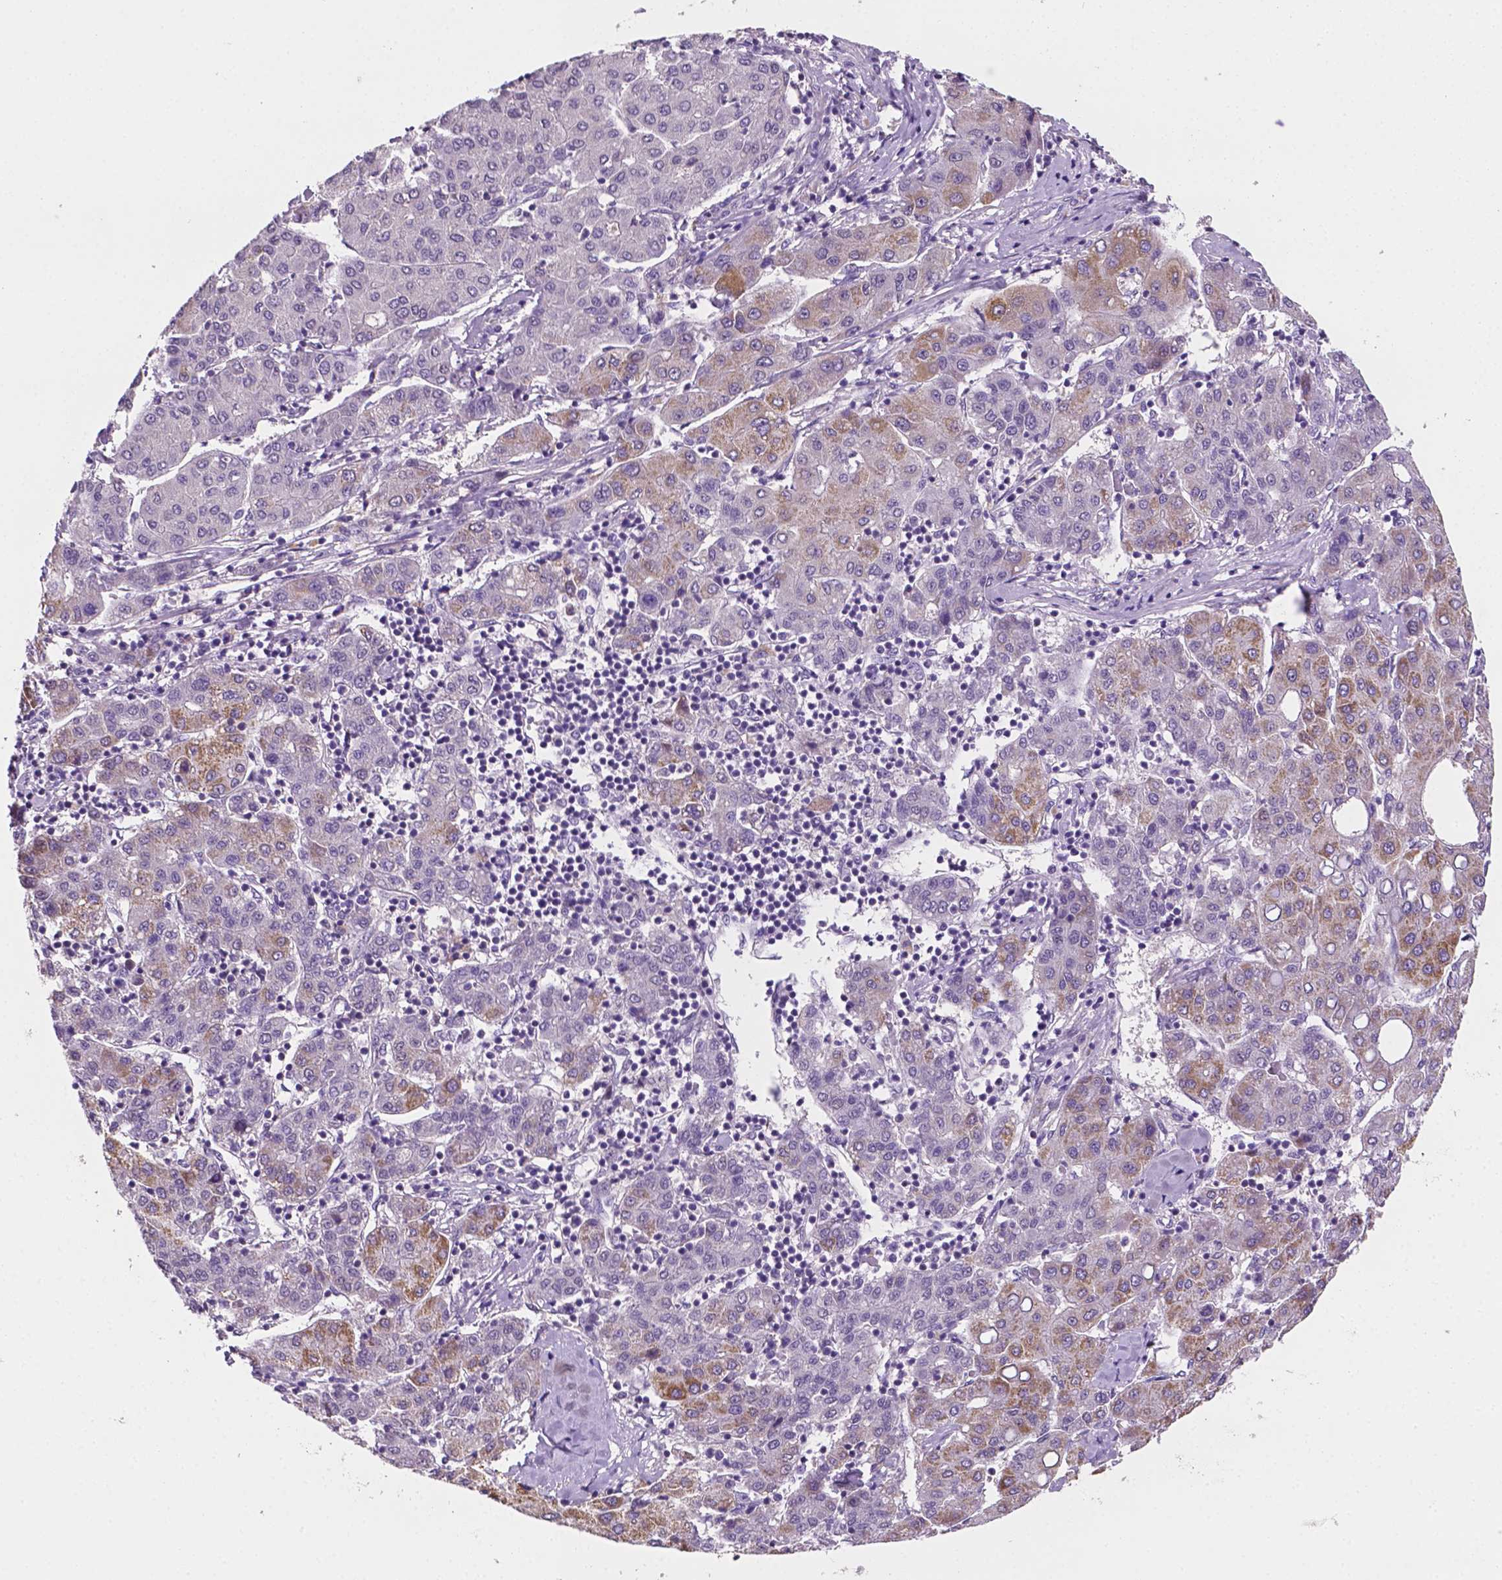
{"staining": {"intensity": "moderate", "quantity": "25%-75%", "location": "cytoplasmic/membranous"}, "tissue": "liver cancer", "cell_type": "Tumor cells", "image_type": "cancer", "snomed": [{"axis": "morphology", "description": "Carcinoma, Hepatocellular, NOS"}, {"axis": "topography", "description": "Liver"}], "caption": "This is a histology image of IHC staining of liver cancer, which shows moderate positivity in the cytoplasmic/membranous of tumor cells.", "gene": "MROH6", "patient": {"sex": "male", "age": 65}}